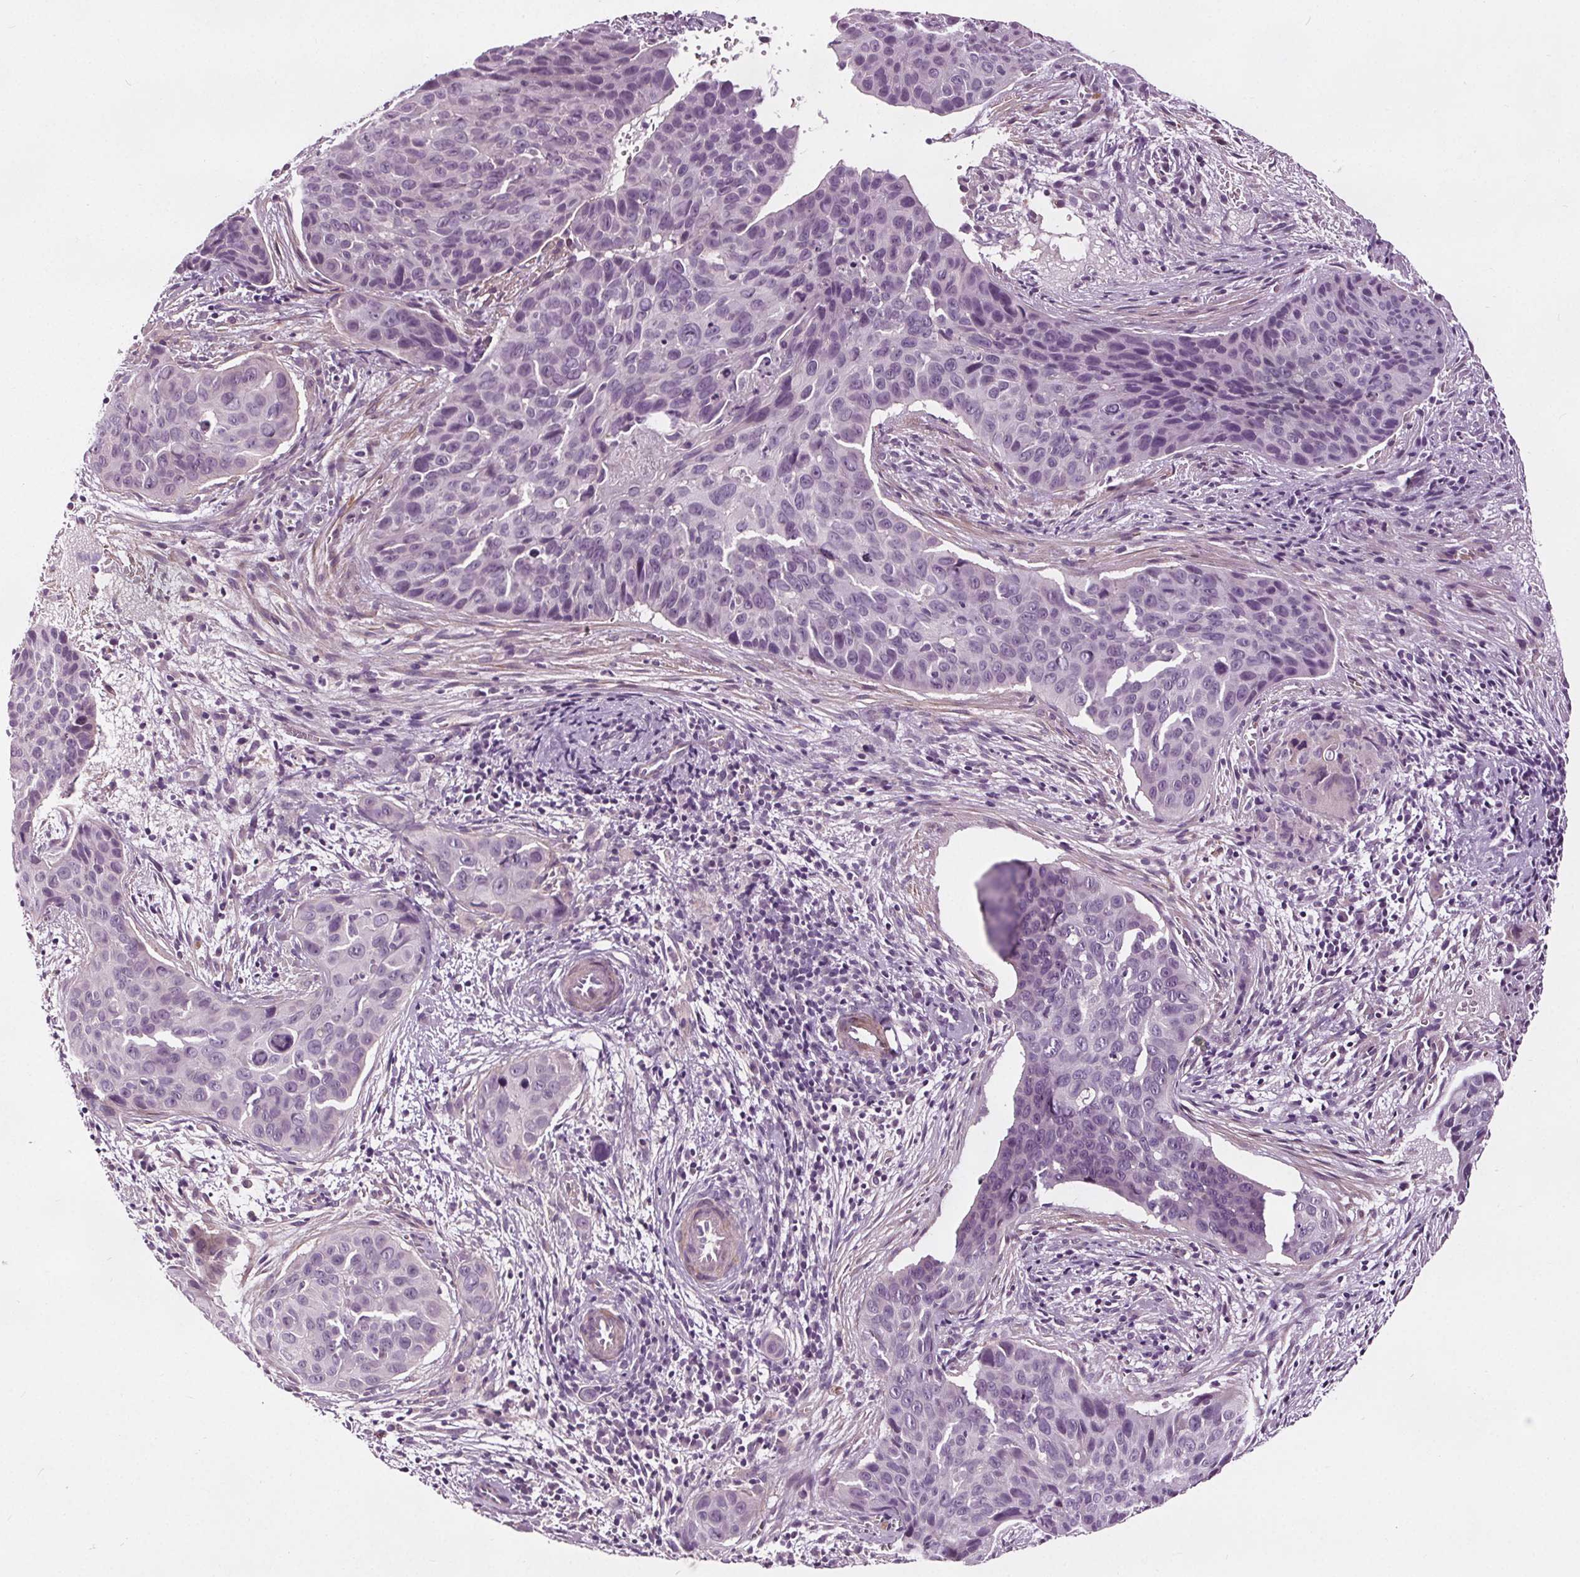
{"staining": {"intensity": "negative", "quantity": "none", "location": "none"}, "tissue": "cervical cancer", "cell_type": "Tumor cells", "image_type": "cancer", "snomed": [{"axis": "morphology", "description": "Squamous cell carcinoma, NOS"}, {"axis": "topography", "description": "Cervix"}], "caption": "This image is of cervical cancer (squamous cell carcinoma) stained with immunohistochemistry (IHC) to label a protein in brown with the nuclei are counter-stained blue. There is no expression in tumor cells.", "gene": "RASA1", "patient": {"sex": "female", "age": 35}}